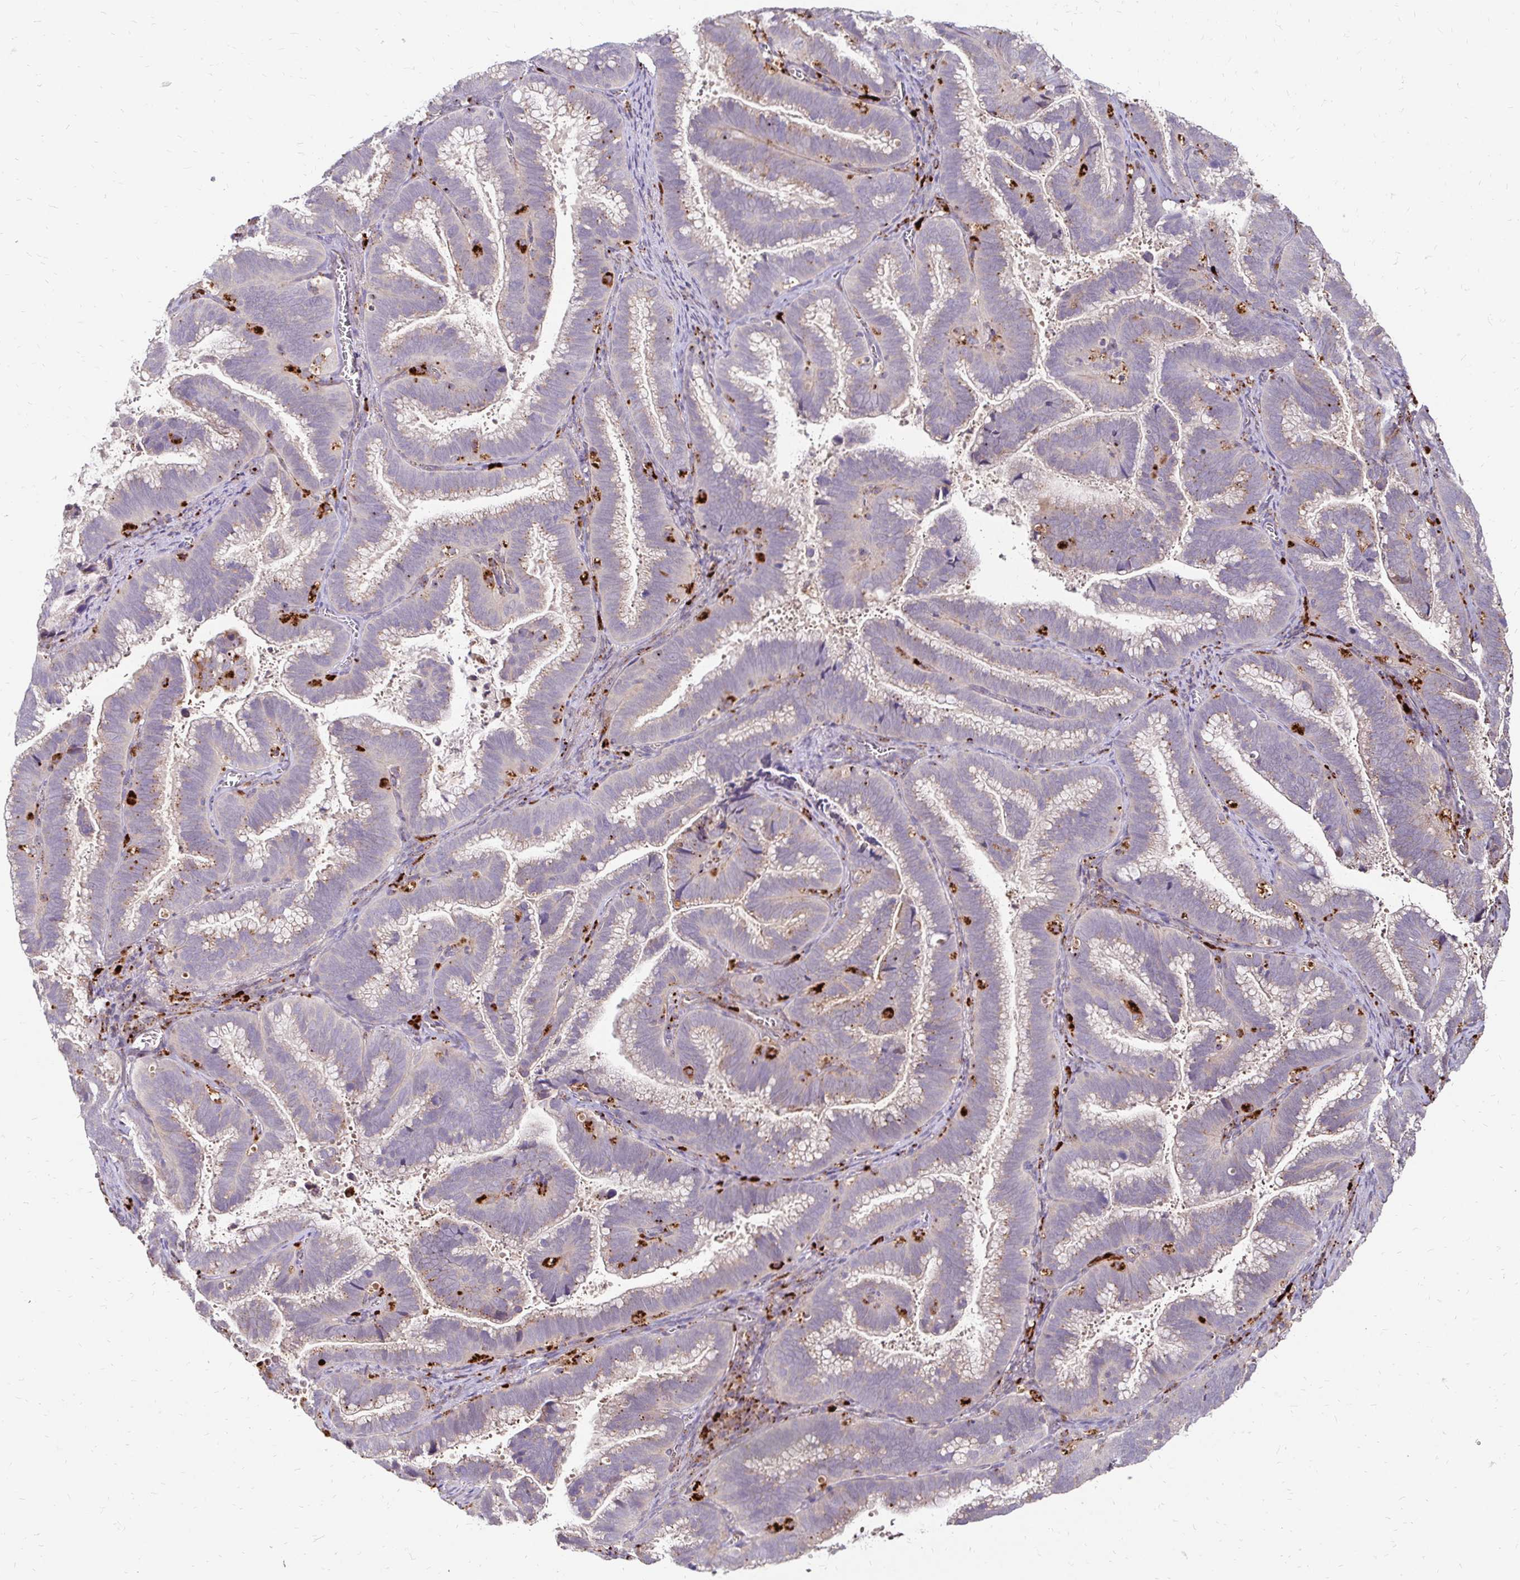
{"staining": {"intensity": "moderate", "quantity": "25%-75%", "location": "cytoplasmic/membranous"}, "tissue": "cervical cancer", "cell_type": "Tumor cells", "image_type": "cancer", "snomed": [{"axis": "morphology", "description": "Adenocarcinoma, NOS"}, {"axis": "topography", "description": "Cervix"}], "caption": "Human cervical cancer (adenocarcinoma) stained with a brown dye demonstrates moderate cytoplasmic/membranous positive staining in approximately 25%-75% of tumor cells.", "gene": "IDUA", "patient": {"sex": "female", "age": 61}}